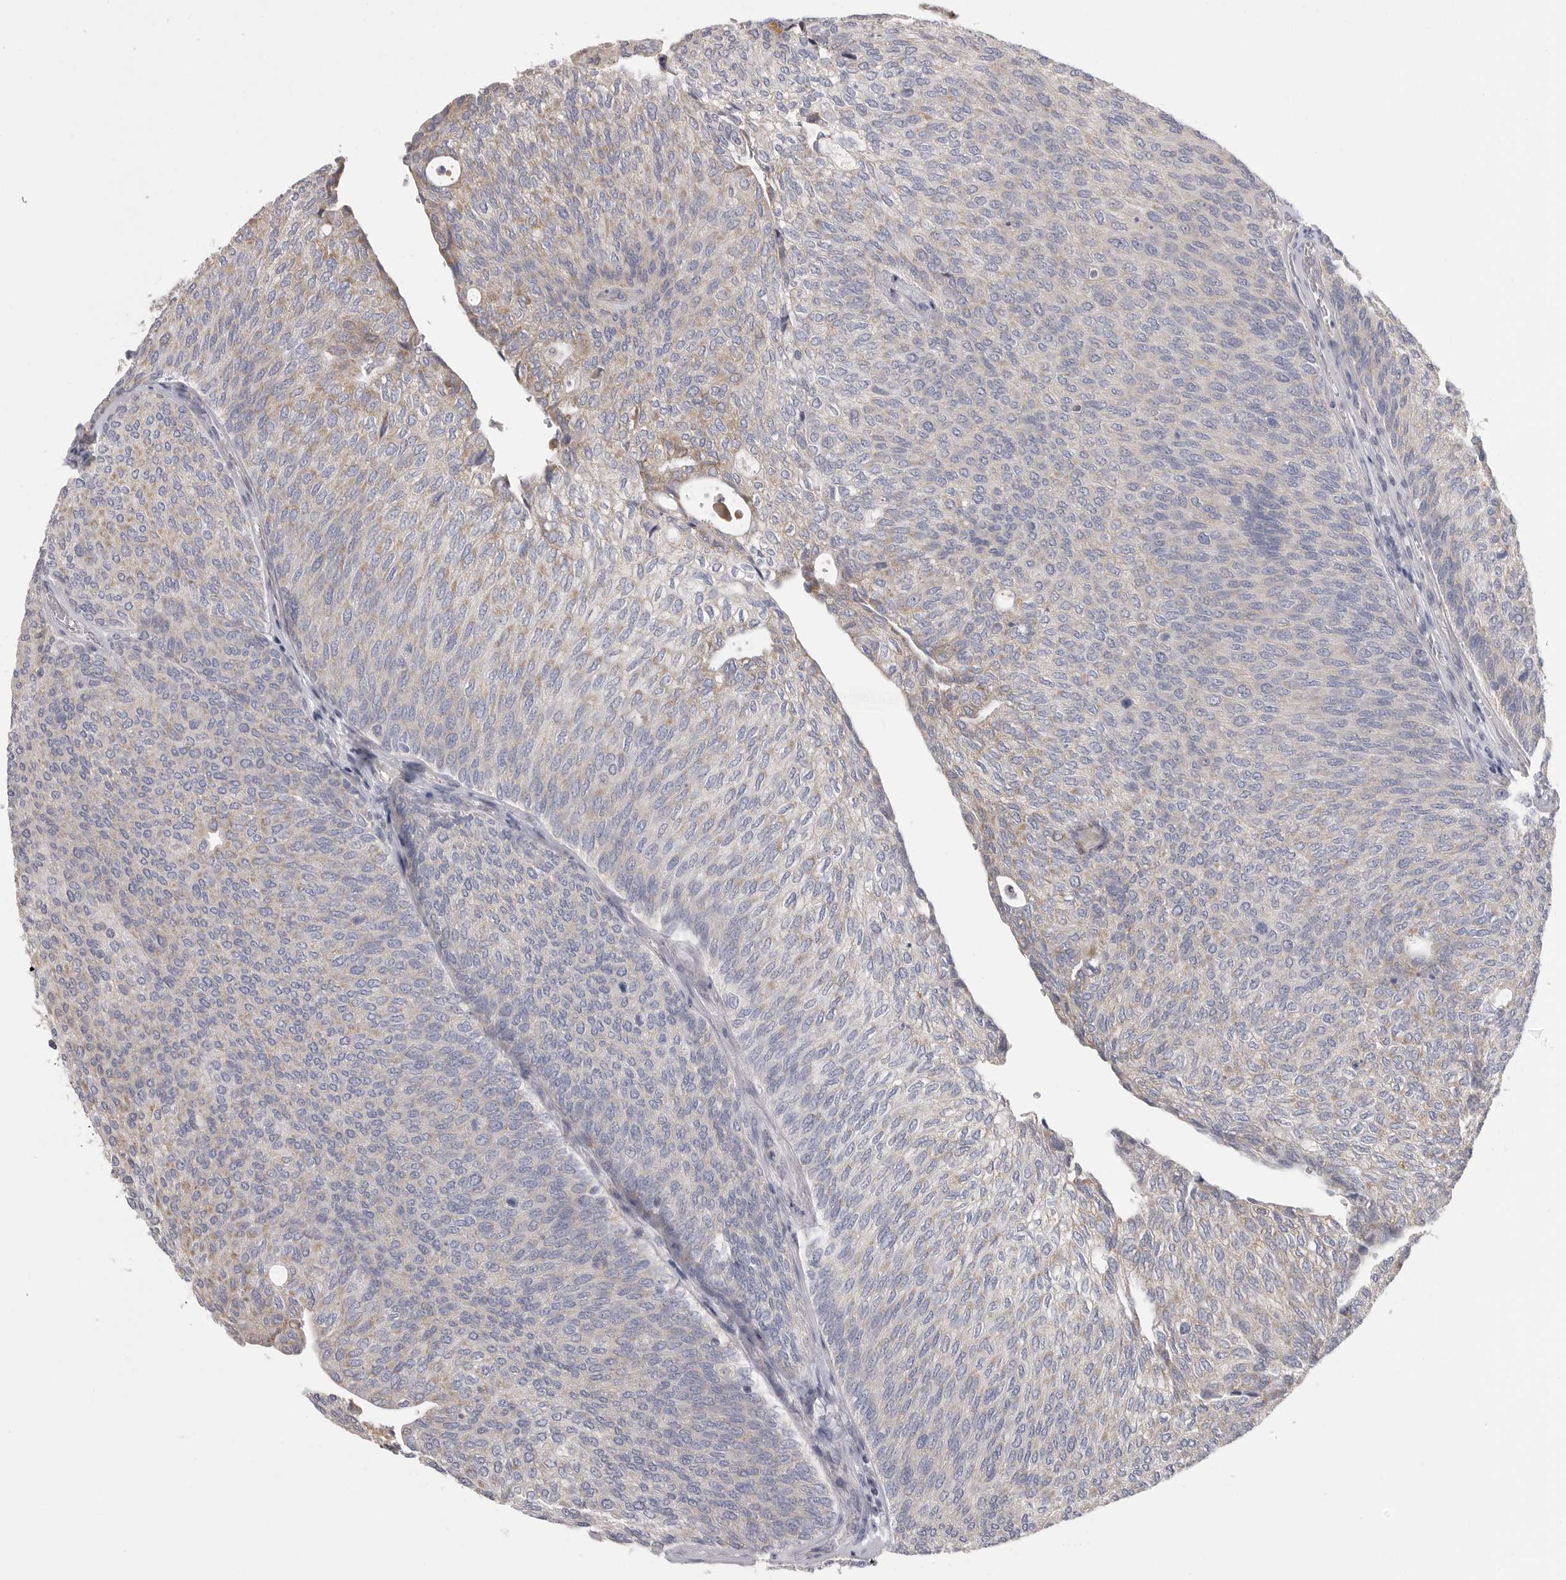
{"staining": {"intensity": "weak", "quantity": "25%-75%", "location": "cytoplasmic/membranous"}, "tissue": "urothelial cancer", "cell_type": "Tumor cells", "image_type": "cancer", "snomed": [{"axis": "morphology", "description": "Urothelial carcinoma, Low grade"}, {"axis": "topography", "description": "Urinary bladder"}], "caption": "Urothelial carcinoma (low-grade) stained with DAB IHC displays low levels of weak cytoplasmic/membranous expression in about 25%-75% of tumor cells.", "gene": "SDC3", "patient": {"sex": "female", "age": 79}}